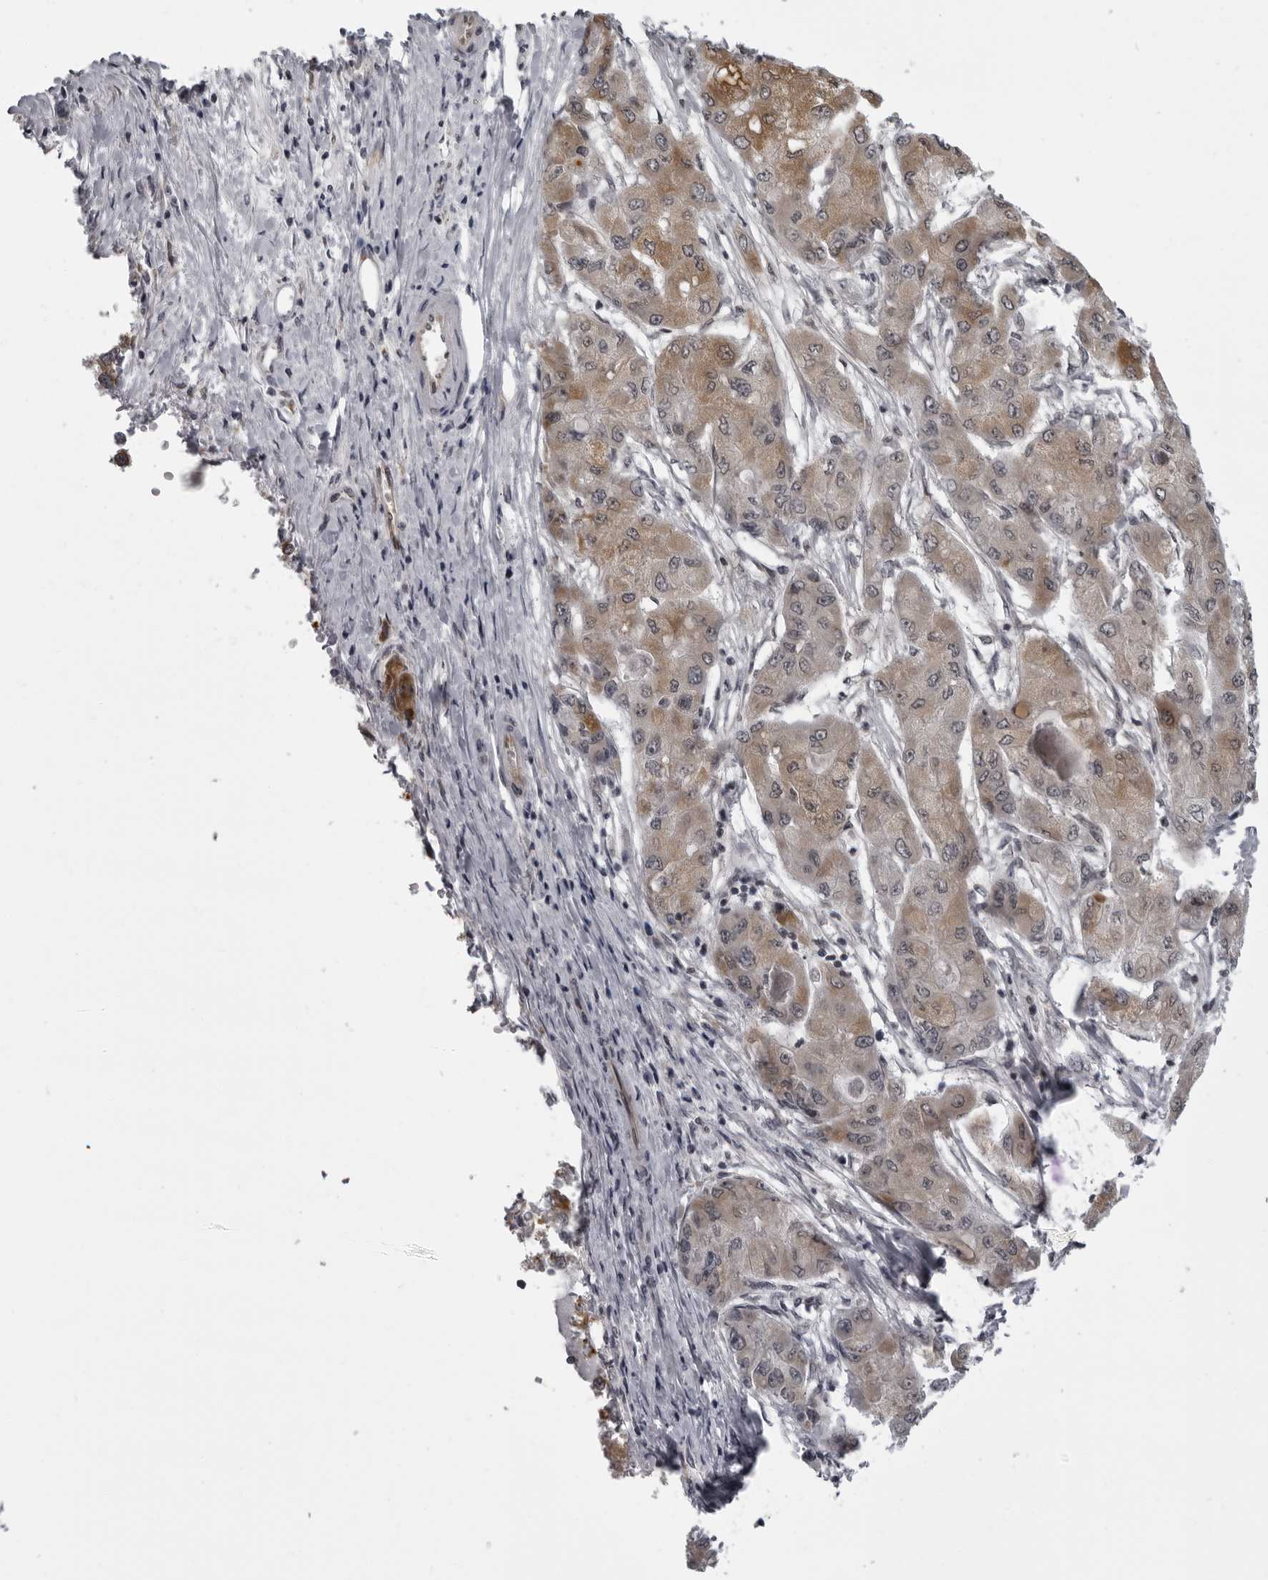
{"staining": {"intensity": "moderate", "quantity": ">75%", "location": "cytoplasmic/membranous"}, "tissue": "liver cancer", "cell_type": "Tumor cells", "image_type": "cancer", "snomed": [{"axis": "morphology", "description": "Carcinoma, Hepatocellular, NOS"}, {"axis": "topography", "description": "Liver"}], "caption": "The histopathology image exhibits a brown stain indicating the presence of a protein in the cytoplasmic/membranous of tumor cells in hepatocellular carcinoma (liver).", "gene": "MAPK12", "patient": {"sex": "male", "age": 80}}